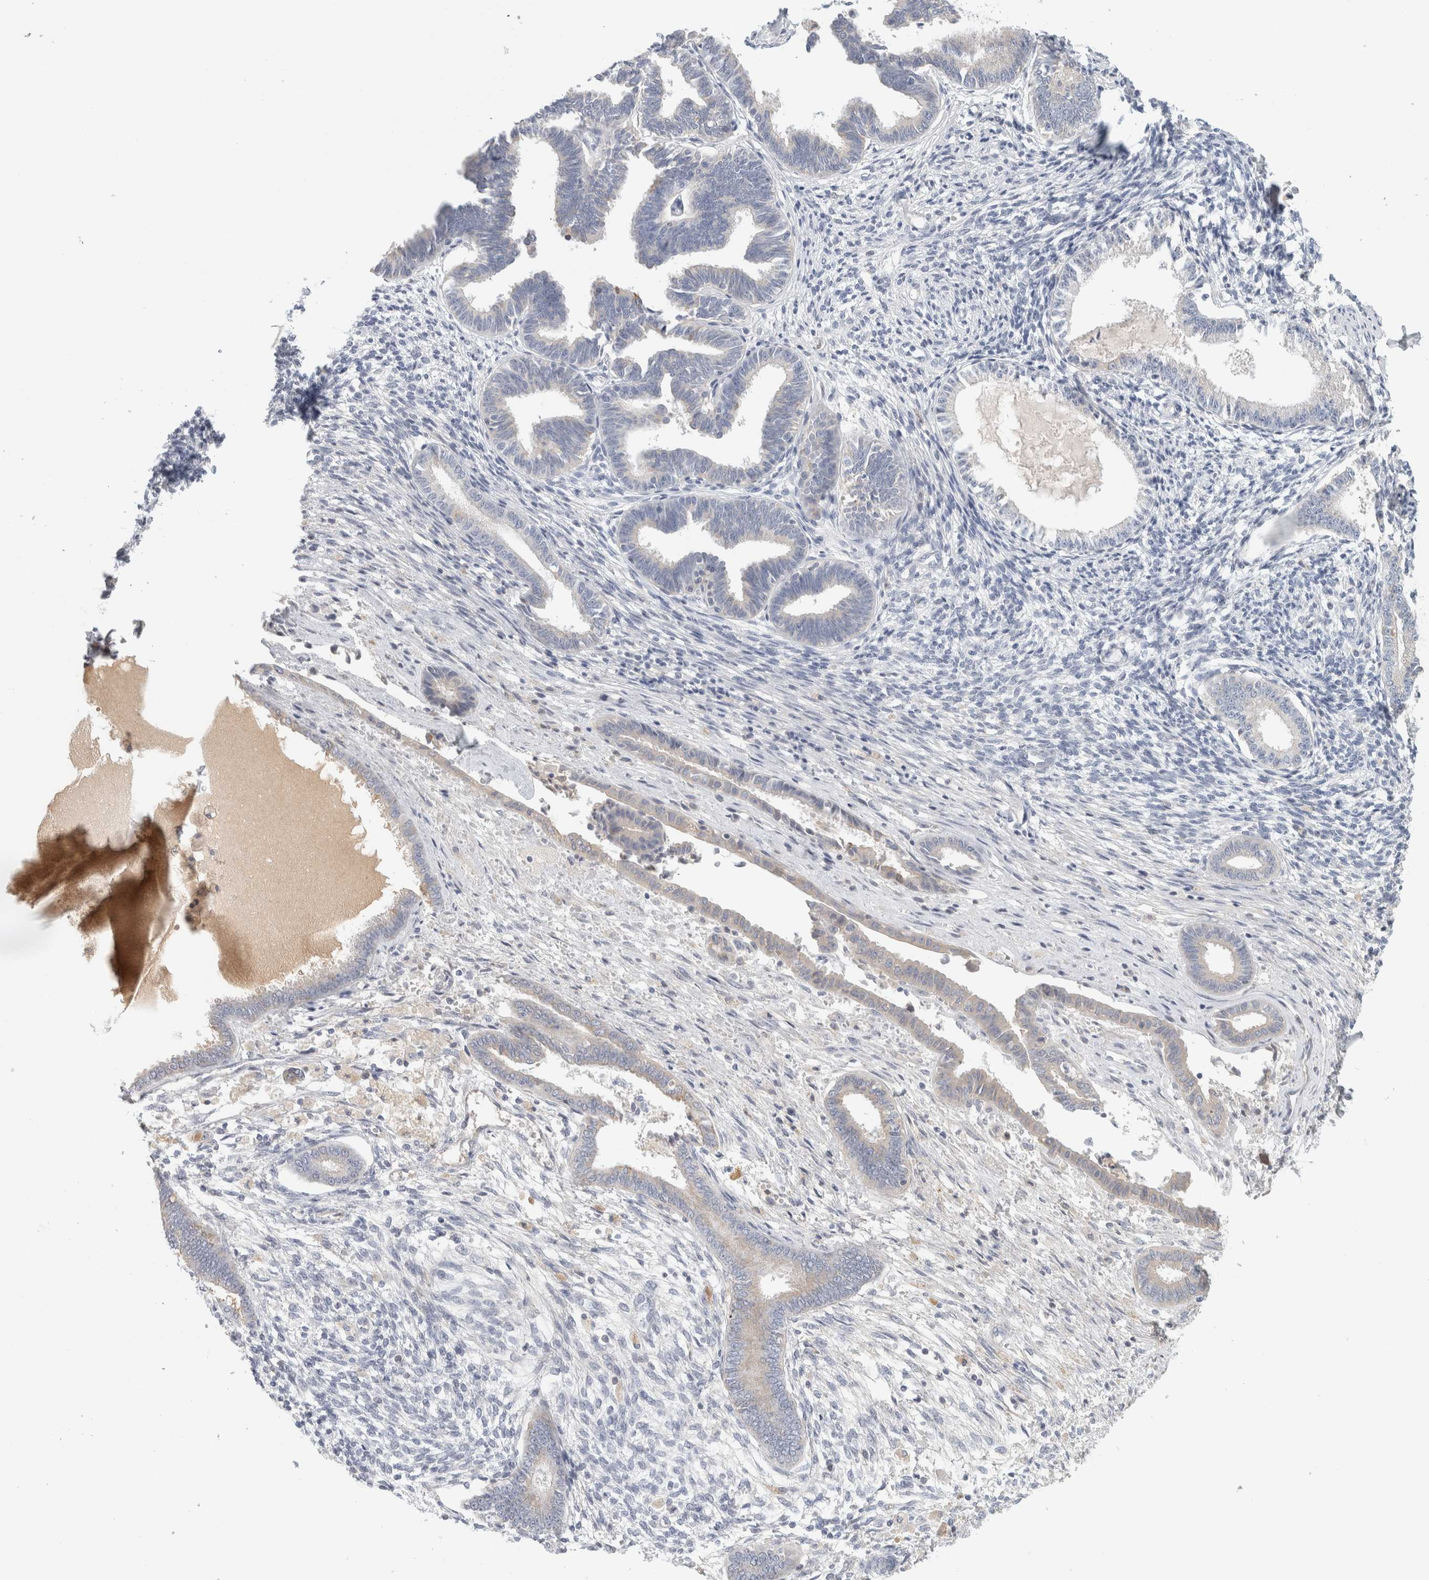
{"staining": {"intensity": "negative", "quantity": "none", "location": "none"}, "tissue": "endometrium", "cell_type": "Cells in endometrial stroma", "image_type": "normal", "snomed": [{"axis": "morphology", "description": "Normal tissue, NOS"}, {"axis": "topography", "description": "Endometrium"}], "caption": "DAB (3,3'-diaminobenzidine) immunohistochemical staining of normal human endometrium demonstrates no significant expression in cells in endometrial stroma. (DAB (3,3'-diaminobenzidine) immunohistochemistry visualized using brightfield microscopy, high magnification).", "gene": "STK31", "patient": {"sex": "female", "age": 56}}